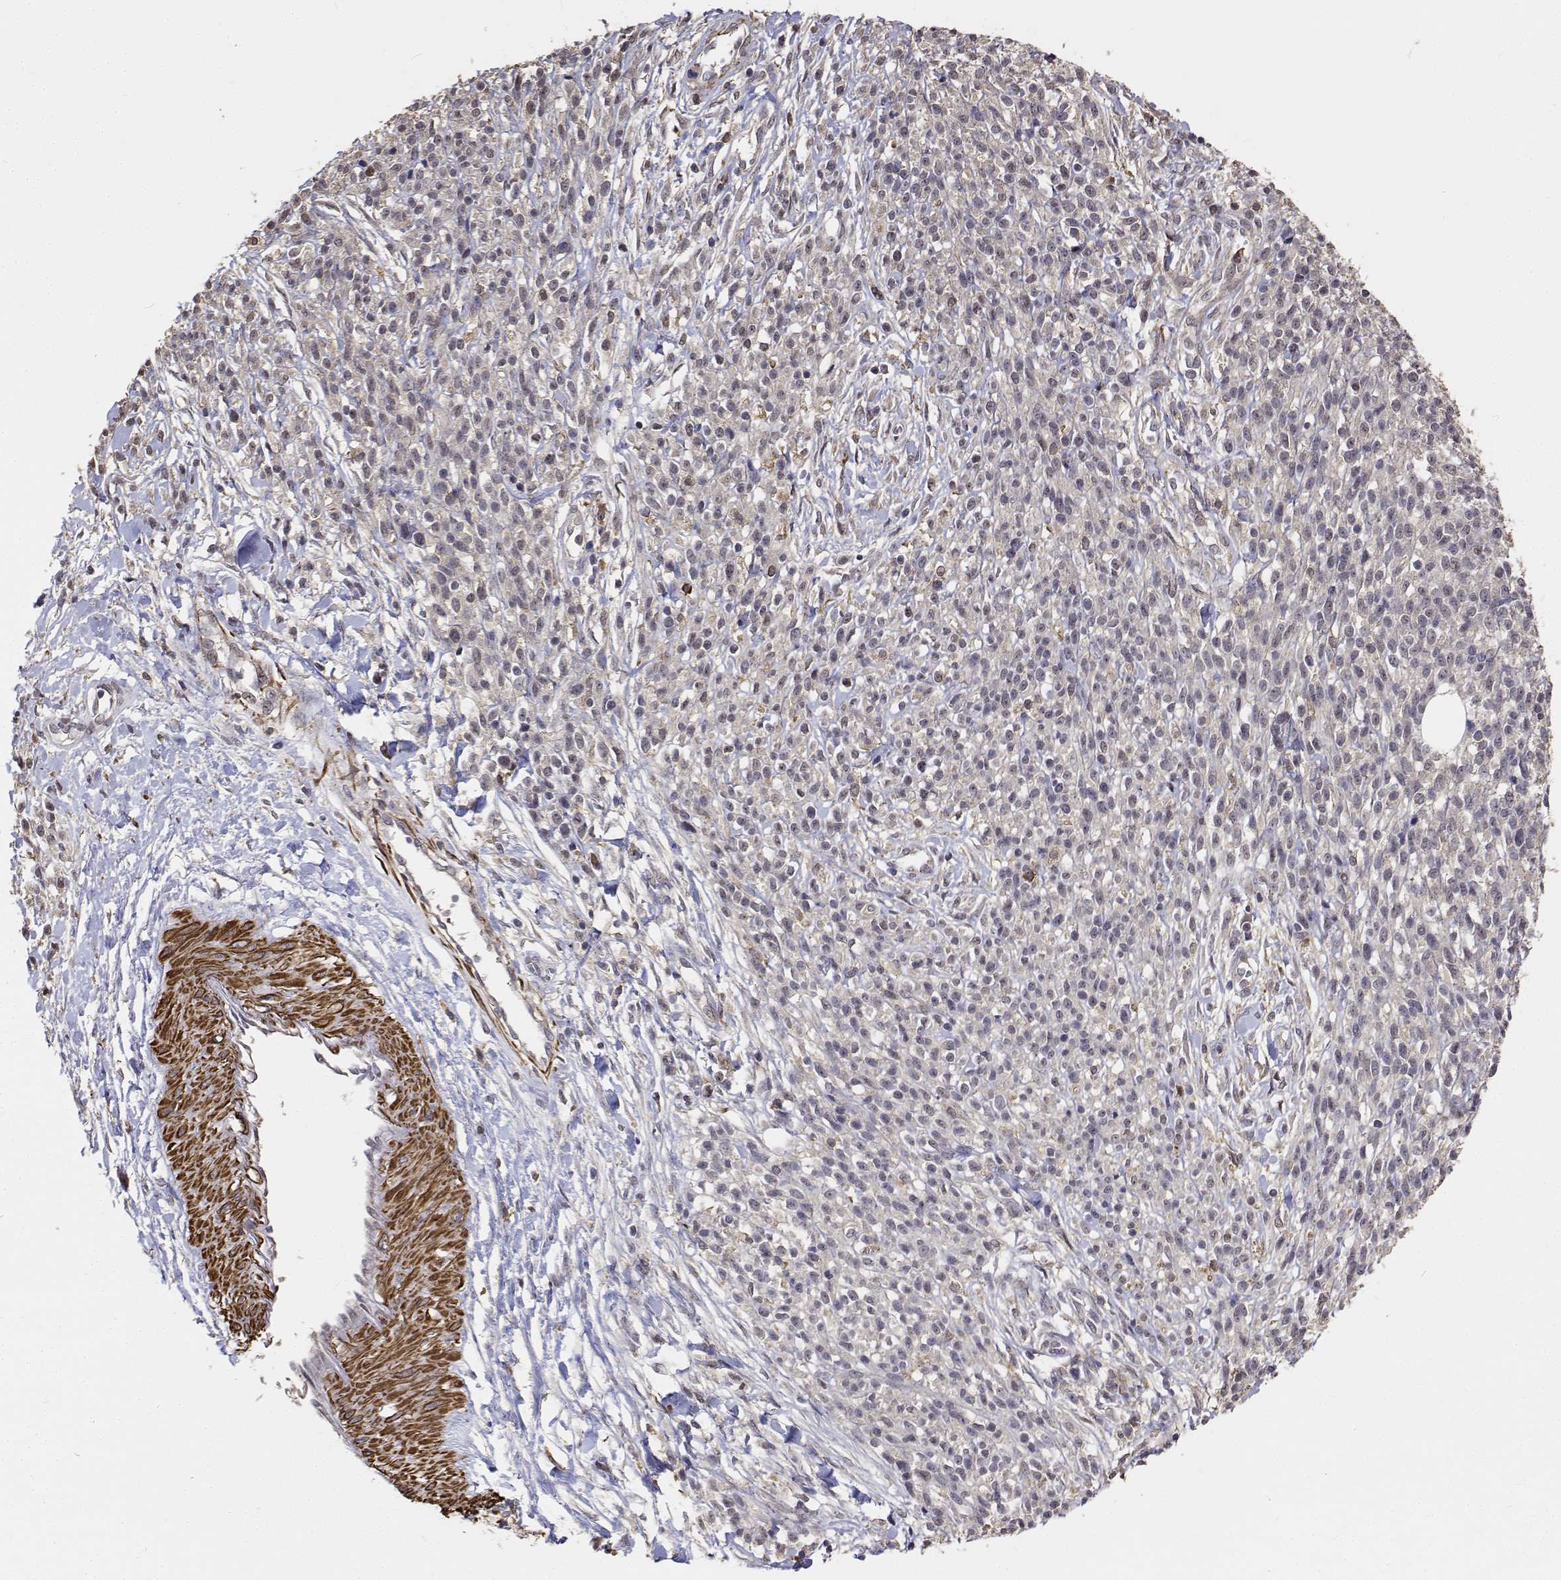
{"staining": {"intensity": "negative", "quantity": "none", "location": "none"}, "tissue": "melanoma", "cell_type": "Tumor cells", "image_type": "cancer", "snomed": [{"axis": "morphology", "description": "Malignant melanoma, NOS"}, {"axis": "topography", "description": "Skin"}, {"axis": "topography", "description": "Skin of trunk"}], "caption": "Tumor cells show no significant protein positivity in melanoma. (DAB (3,3'-diaminobenzidine) immunohistochemistry (IHC), high magnification).", "gene": "PCID2", "patient": {"sex": "male", "age": 74}}